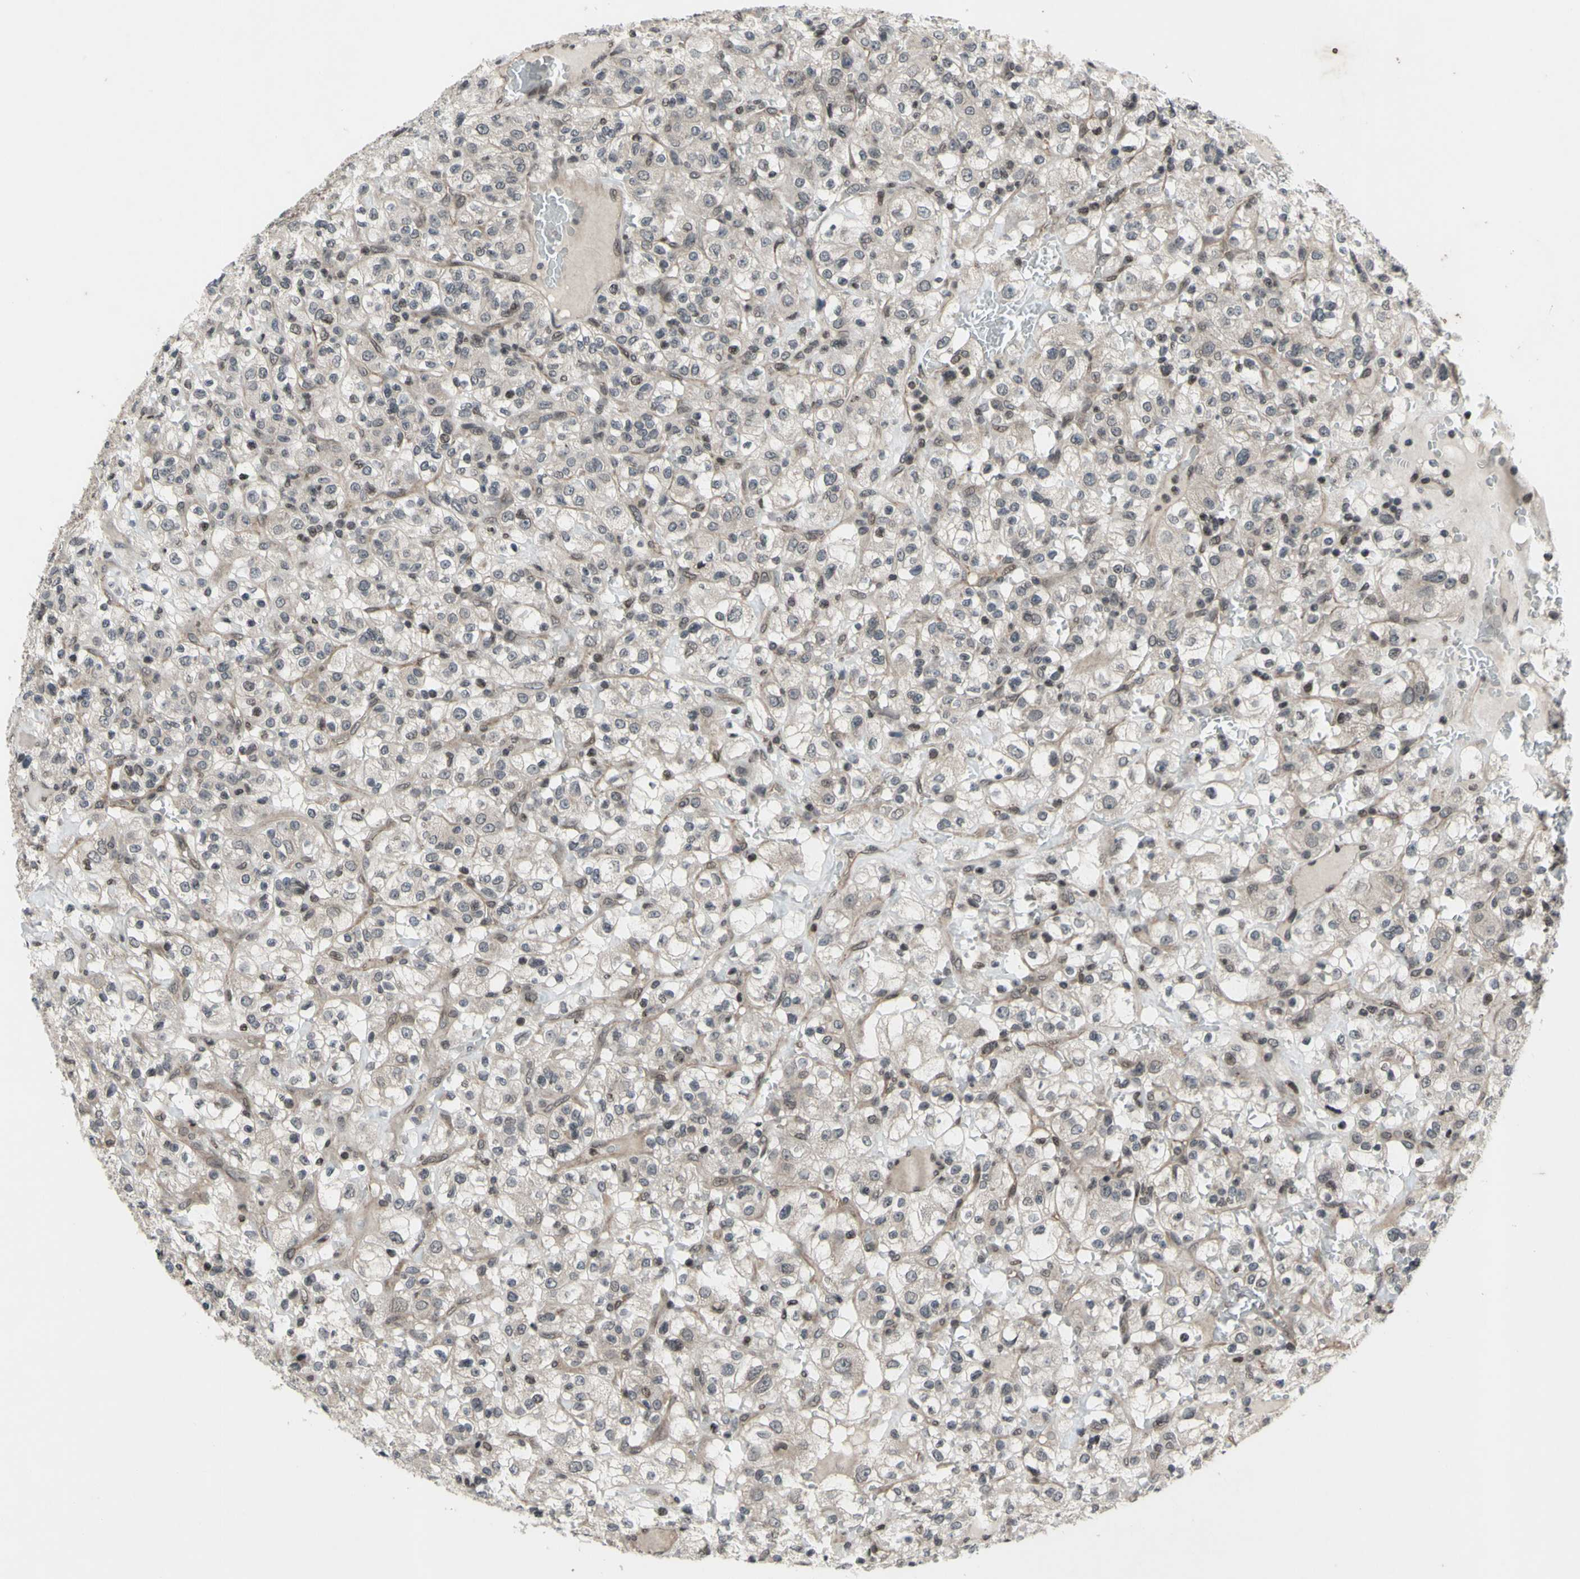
{"staining": {"intensity": "weak", "quantity": "25%-75%", "location": "cytoplasmic/membranous"}, "tissue": "renal cancer", "cell_type": "Tumor cells", "image_type": "cancer", "snomed": [{"axis": "morphology", "description": "Normal tissue, NOS"}, {"axis": "morphology", "description": "Adenocarcinoma, NOS"}, {"axis": "topography", "description": "Kidney"}], "caption": "Tumor cells reveal low levels of weak cytoplasmic/membranous positivity in about 25%-75% of cells in renal cancer.", "gene": "XPO1", "patient": {"sex": "female", "age": 72}}